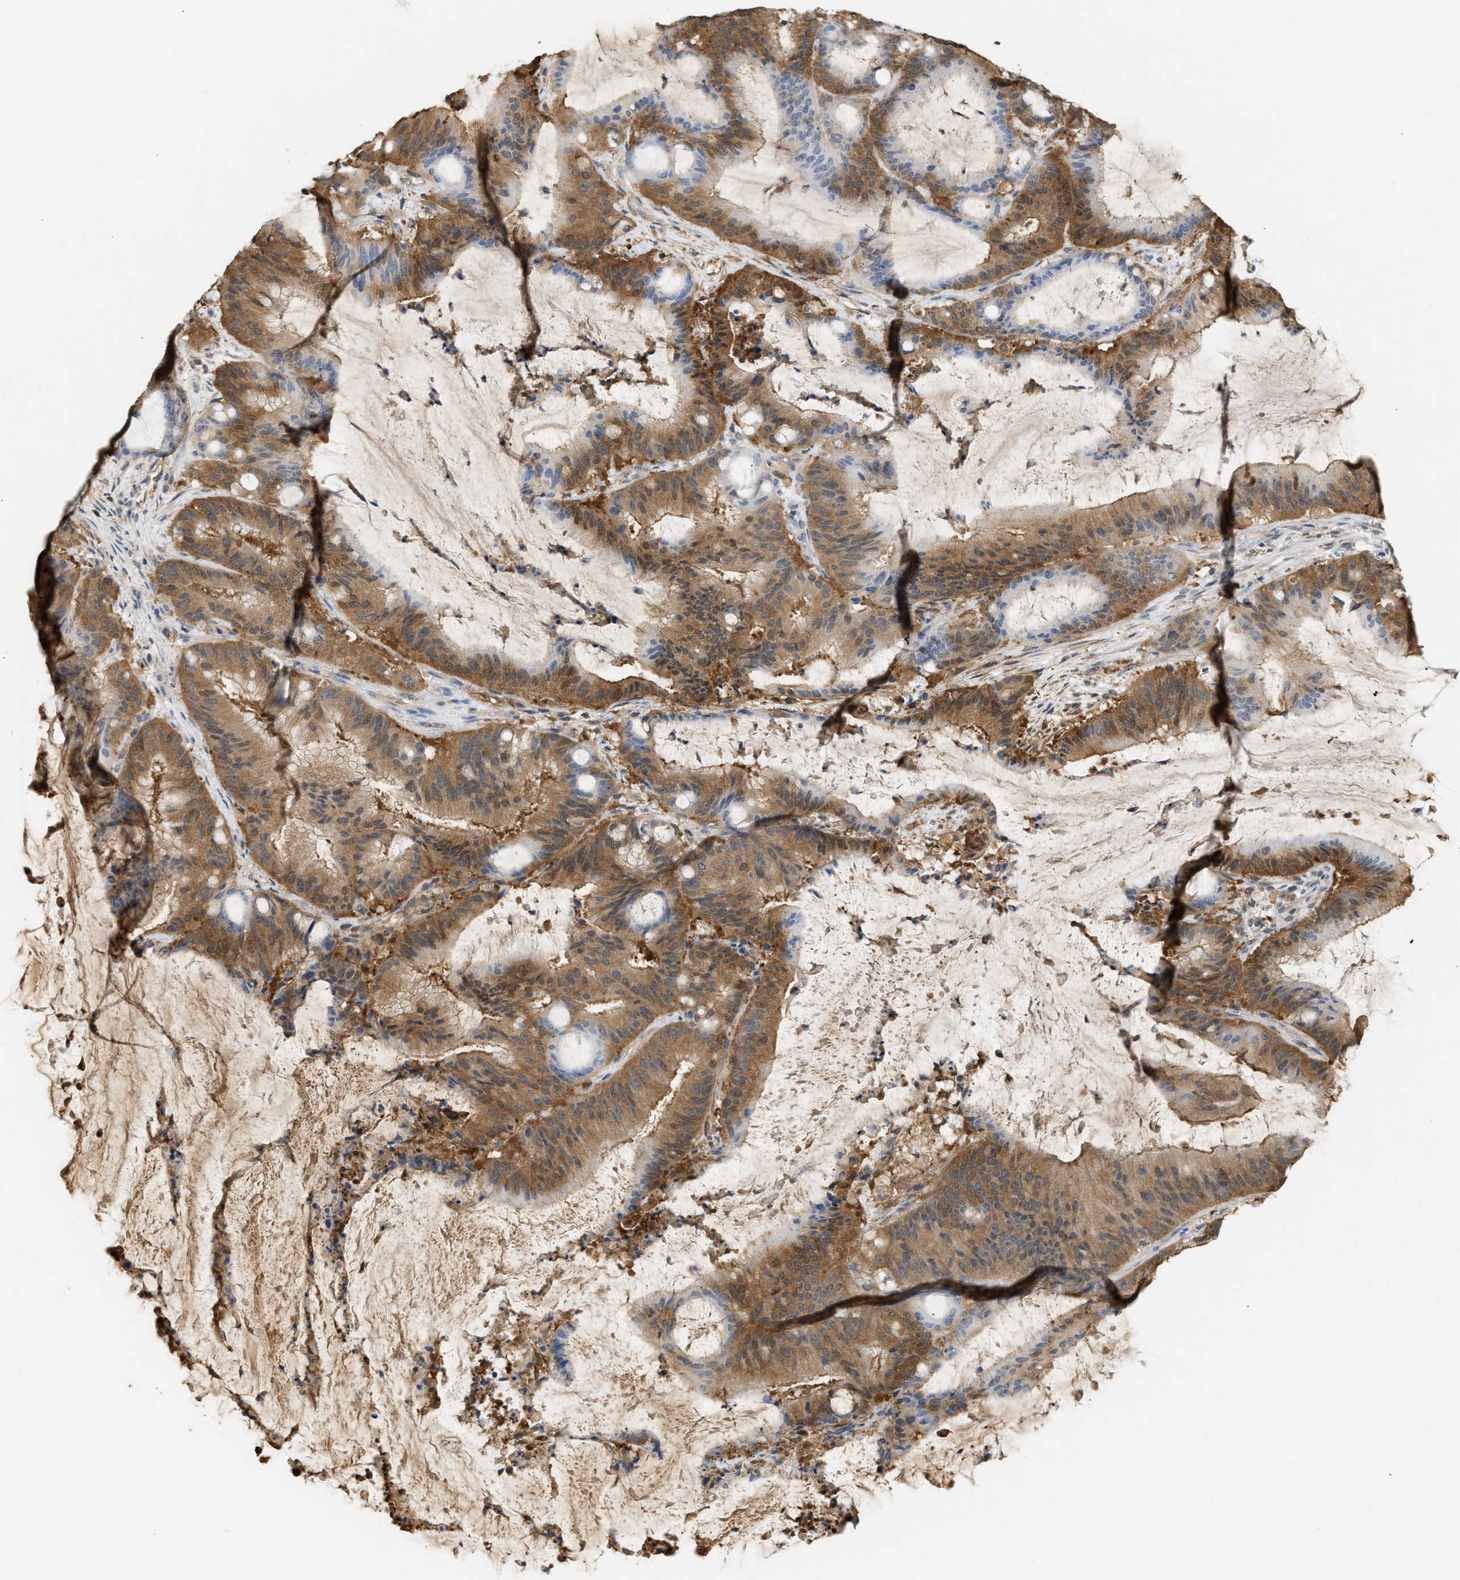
{"staining": {"intensity": "moderate", "quantity": ">75%", "location": "cytoplasmic/membranous"}, "tissue": "liver cancer", "cell_type": "Tumor cells", "image_type": "cancer", "snomed": [{"axis": "morphology", "description": "Normal tissue, NOS"}, {"axis": "morphology", "description": "Cholangiocarcinoma"}, {"axis": "topography", "description": "Liver"}, {"axis": "topography", "description": "Peripheral nerve tissue"}], "caption": "Brown immunohistochemical staining in human cholangiocarcinoma (liver) demonstrates moderate cytoplasmic/membranous expression in about >75% of tumor cells.", "gene": "ENO1", "patient": {"sex": "female", "age": 73}}